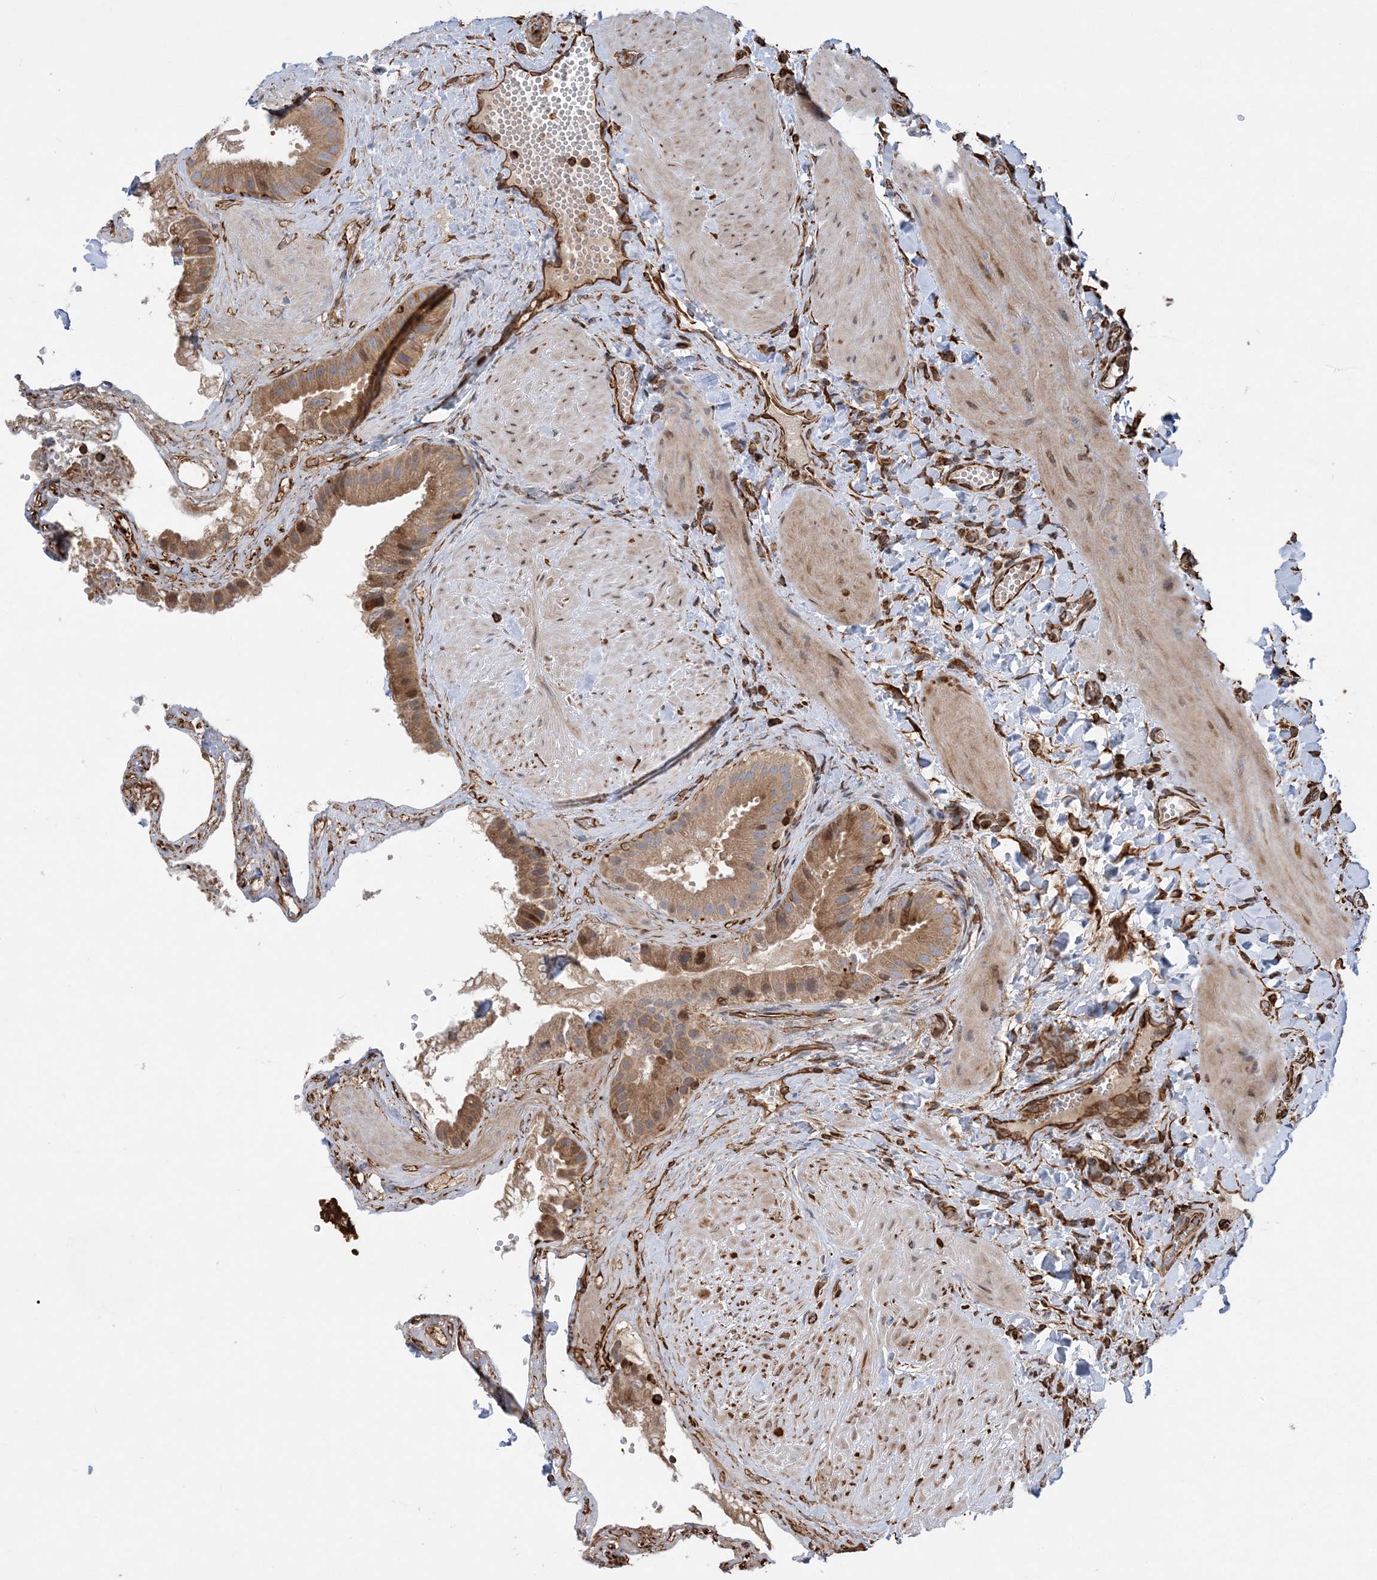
{"staining": {"intensity": "moderate", "quantity": ">75%", "location": "cytoplasmic/membranous"}, "tissue": "gallbladder", "cell_type": "Glandular cells", "image_type": "normal", "snomed": [{"axis": "morphology", "description": "Normal tissue, NOS"}, {"axis": "topography", "description": "Gallbladder"}], "caption": "Moderate cytoplasmic/membranous positivity for a protein is appreciated in approximately >75% of glandular cells of normal gallbladder using IHC.", "gene": "FAM114A2", "patient": {"sex": "male", "age": 55}}